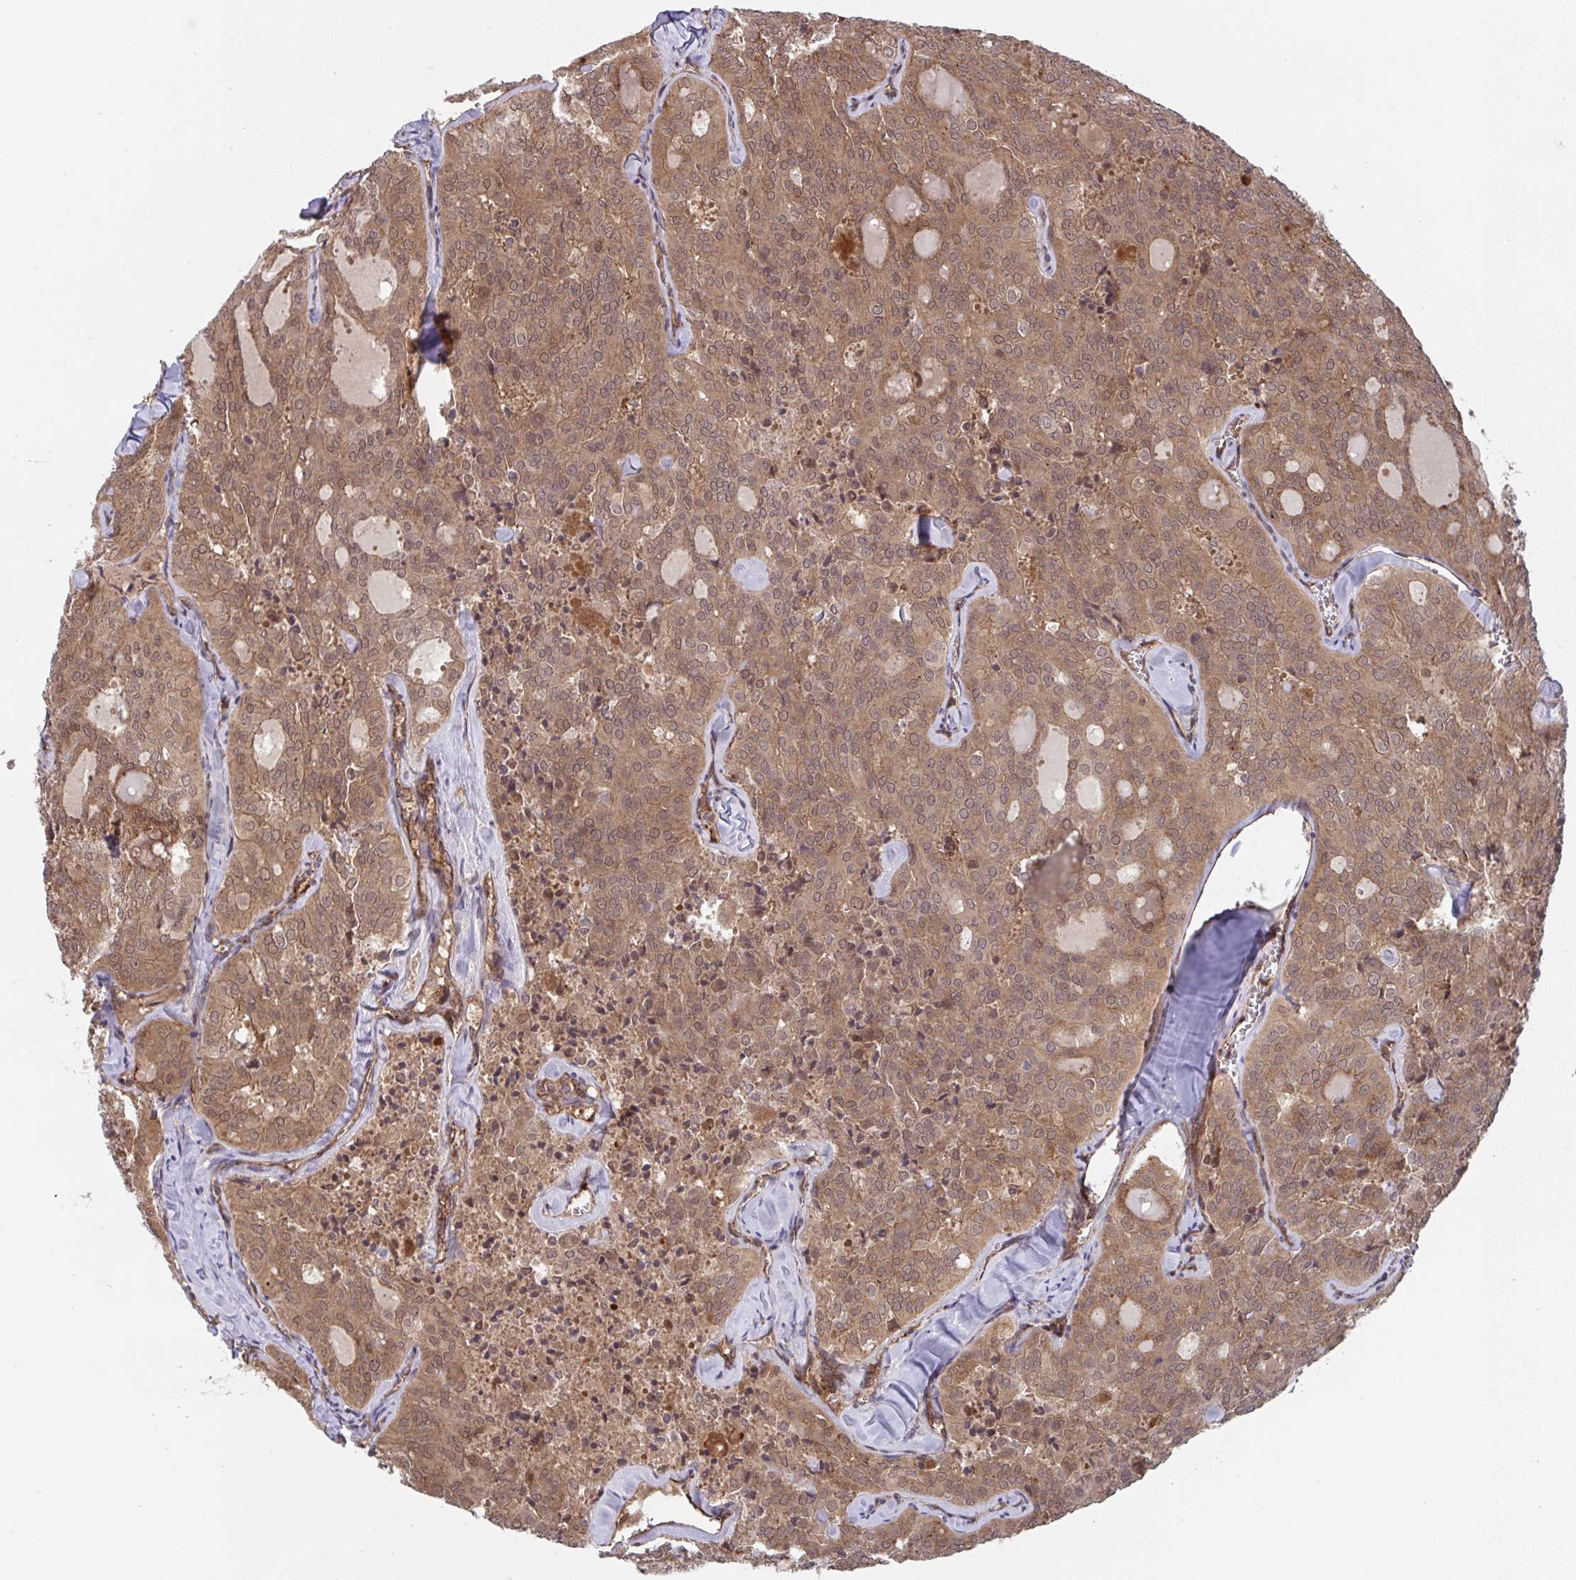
{"staining": {"intensity": "moderate", "quantity": ">75%", "location": "cytoplasmic/membranous,nuclear"}, "tissue": "thyroid cancer", "cell_type": "Tumor cells", "image_type": "cancer", "snomed": [{"axis": "morphology", "description": "Follicular adenoma carcinoma, NOS"}, {"axis": "topography", "description": "Thyroid gland"}], "caption": "High-magnification brightfield microscopy of thyroid cancer (follicular adenoma carcinoma) stained with DAB (brown) and counterstained with hematoxylin (blue). tumor cells exhibit moderate cytoplasmic/membranous and nuclear positivity is present in about>75% of cells. The staining is performed using DAB (3,3'-diaminobenzidine) brown chromogen to label protein expression. The nuclei are counter-stained blue using hematoxylin.", "gene": "TIGAR", "patient": {"sex": "male", "age": 75}}